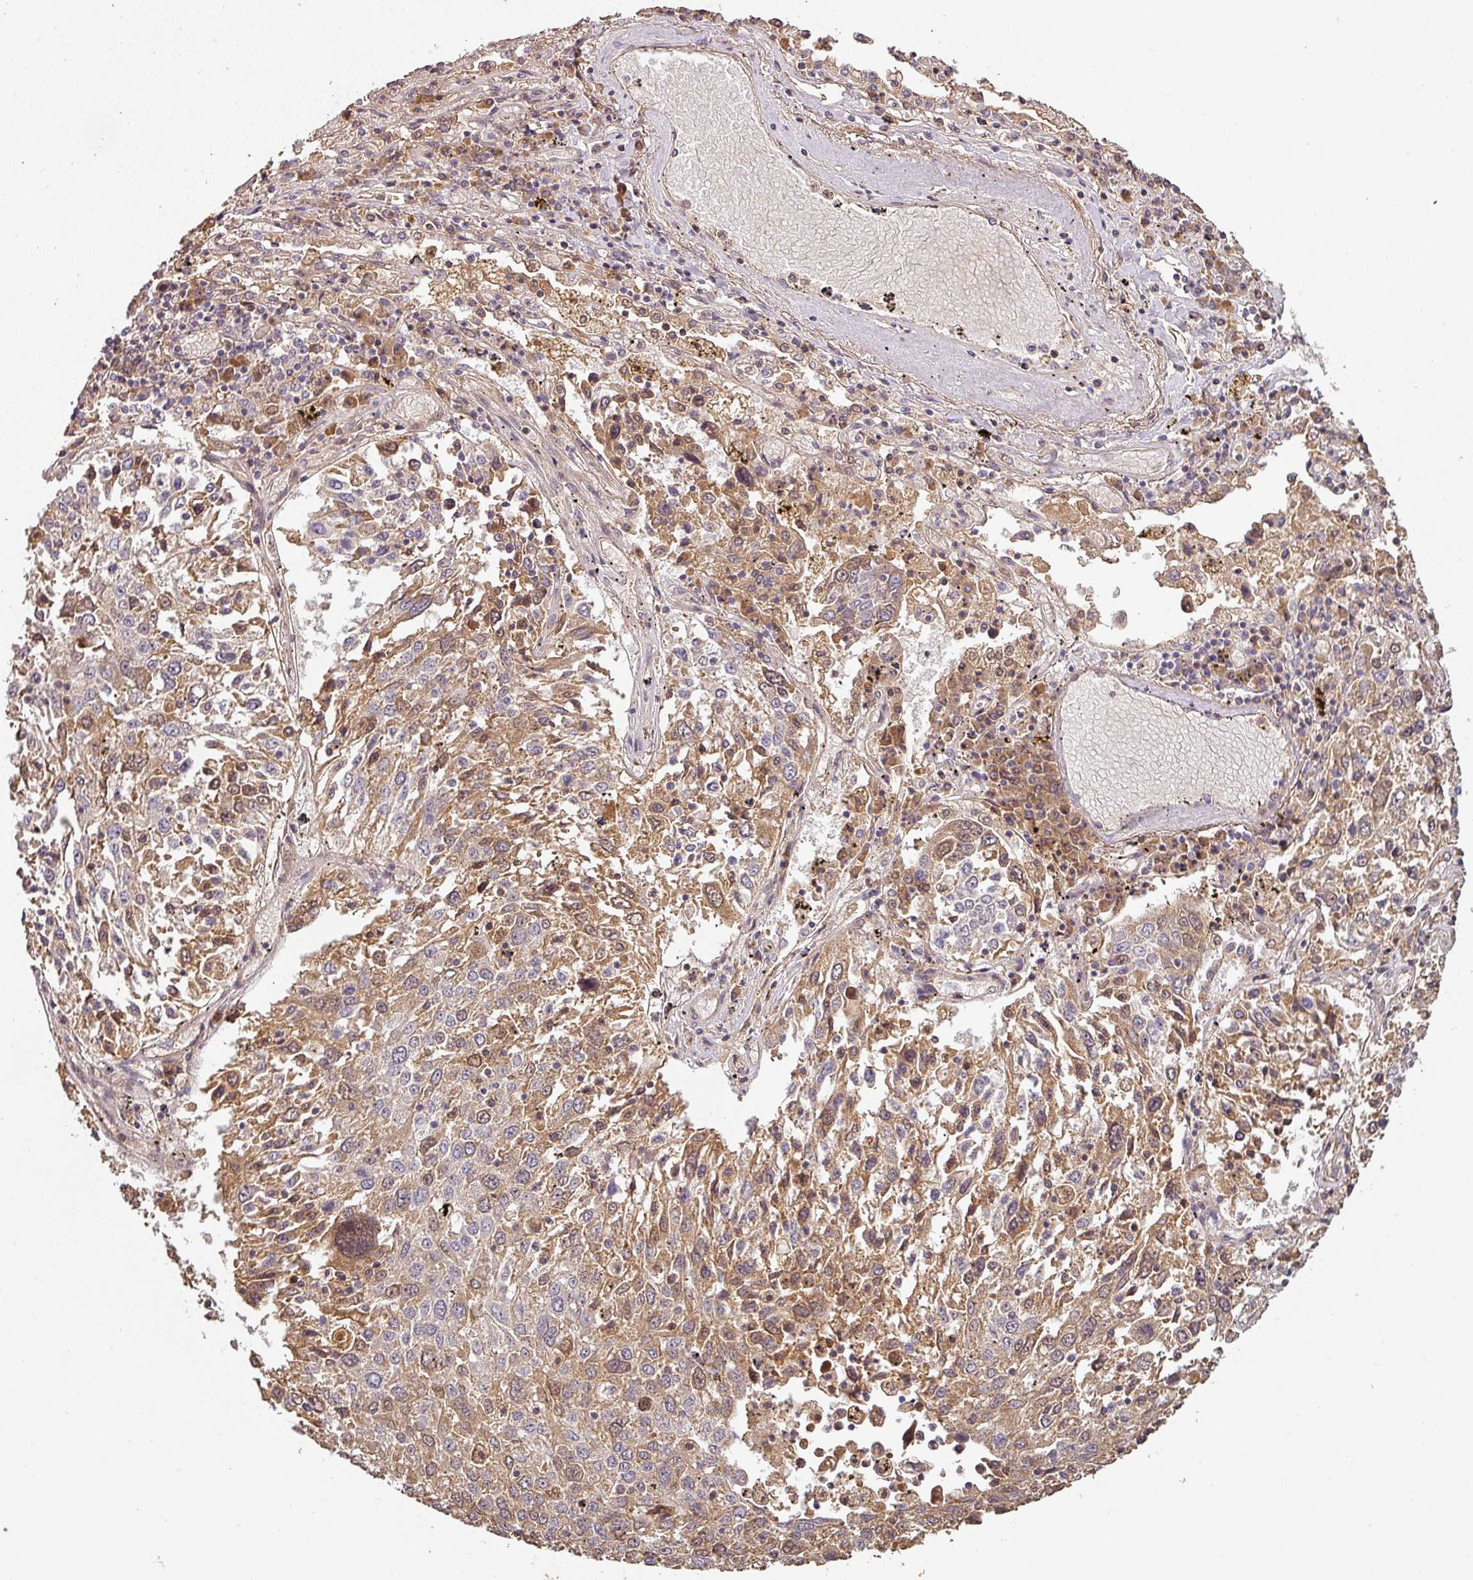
{"staining": {"intensity": "moderate", "quantity": "25%-75%", "location": "cytoplasmic/membranous"}, "tissue": "lung cancer", "cell_type": "Tumor cells", "image_type": "cancer", "snomed": [{"axis": "morphology", "description": "Squamous cell carcinoma, NOS"}, {"axis": "topography", "description": "Lung"}], "caption": "Immunohistochemistry (IHC) (DAB (3,3'-diaminobenzidine)) staining of lung cancer (squamous cell carcinoma) exhibits moderate cytoplasmic/membranous protein positivity in approximately 25%-75% of tumor cells.", "gene": "BPIFB3", "patient": {"sex": "male", "age": 65}}